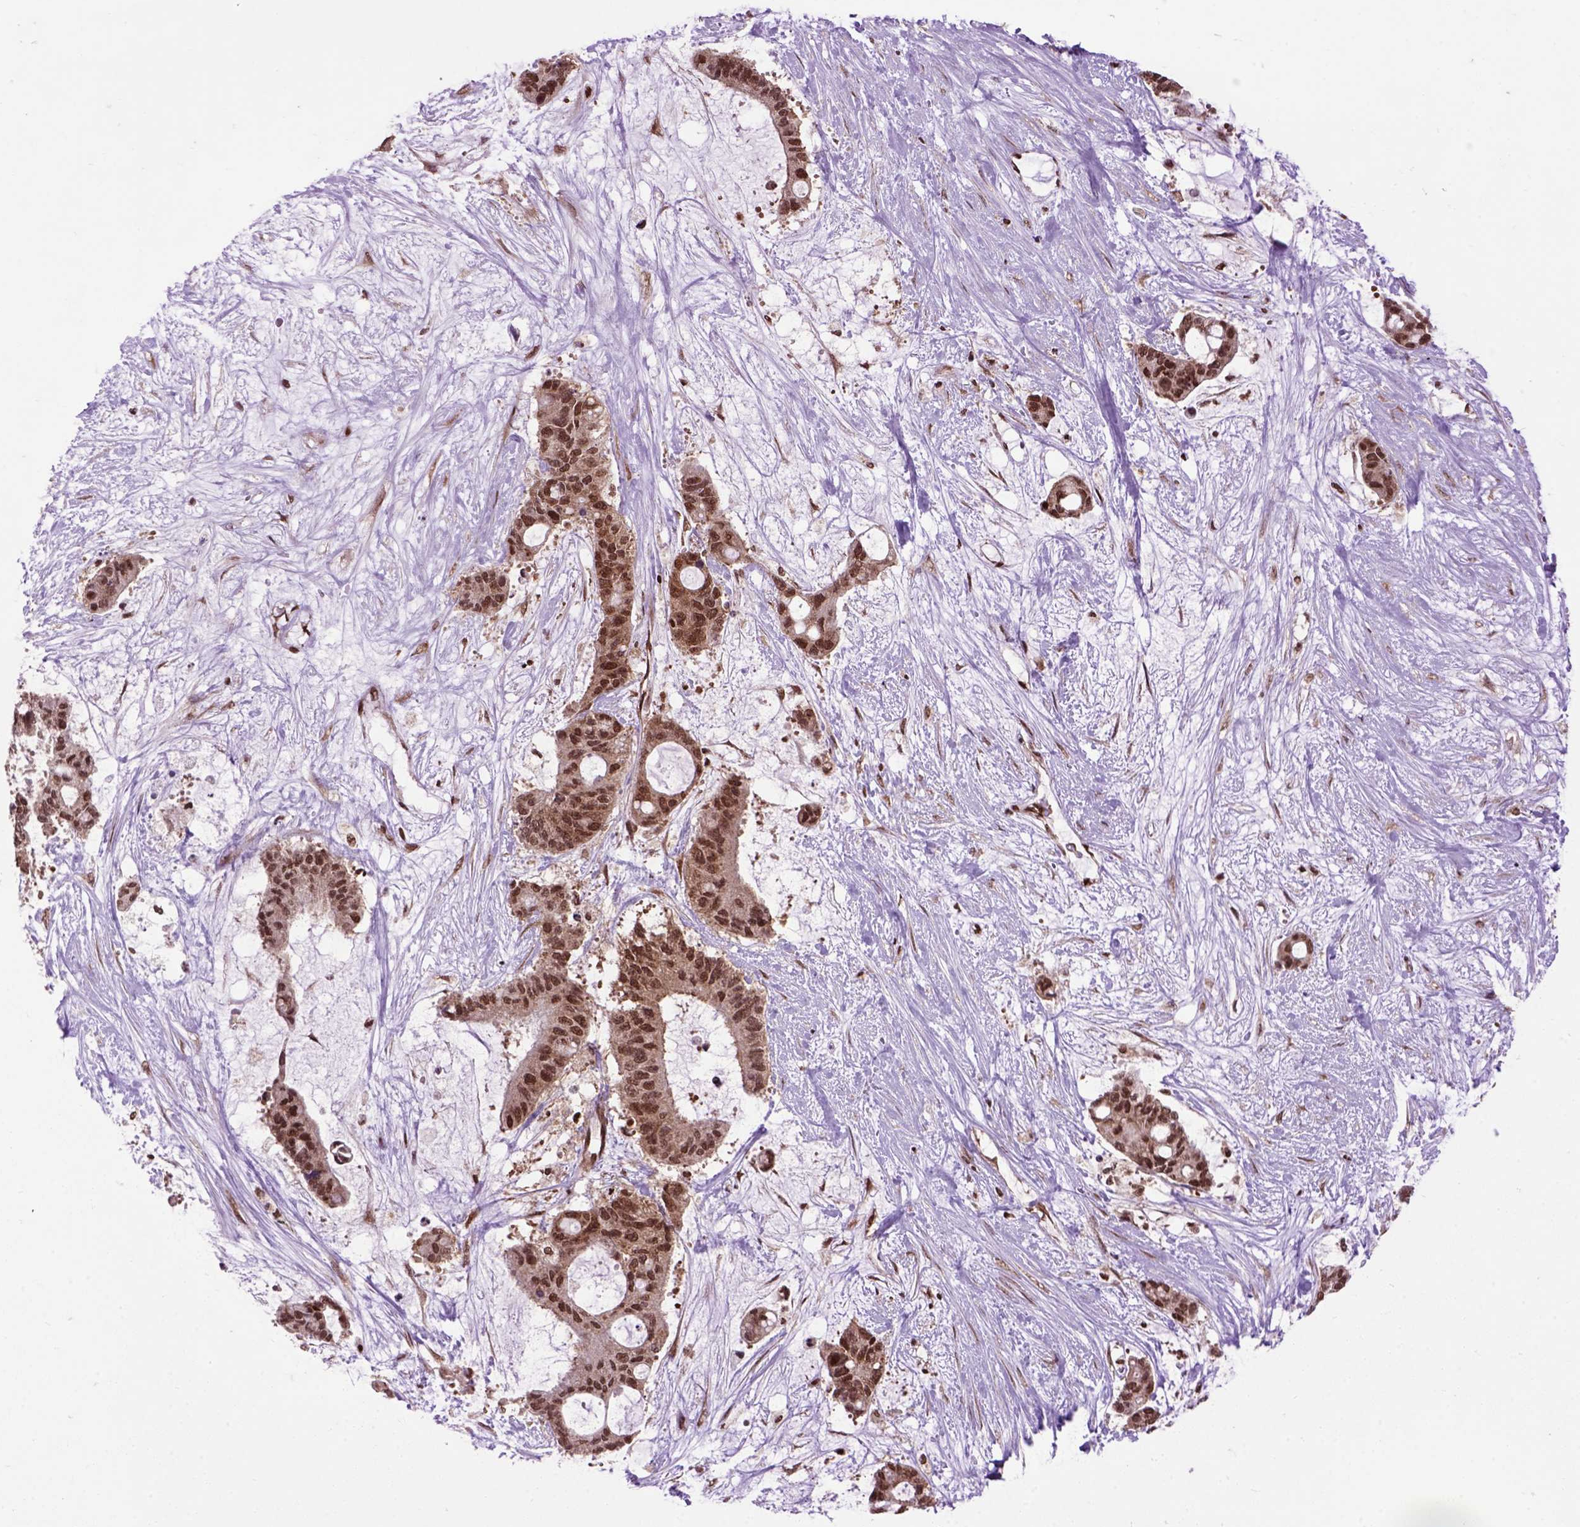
{"staining": {"intensity": "moderate", "quantity": ">75%", "location": "cytoplasmic/membranous,nuclear"}, "tissue": "liver cancer", "cell_type": "Tumor cells", "image_type": "cancer", "snomed": [{"axis": "morphology", "description": "Normal tissue, NOS"}, {"axis": "morphology", "description": "Cholangiocarcinoma"}, {"axis": "topography", "description": "Liver"}, {"axis": "topography", "description": "Peripheral nerve tissue"}], "caption": "Immunohistochemistry (DAB (3,3'-diaminobenzidine)) staining of liver cholangiocarcinoma demonstrates moderate cytoplasmic/membranous and nuclear protein staining in about >75% of tumor cells.", "gene": "CELF1", "patient": {"sex": "female", "age": 73}}